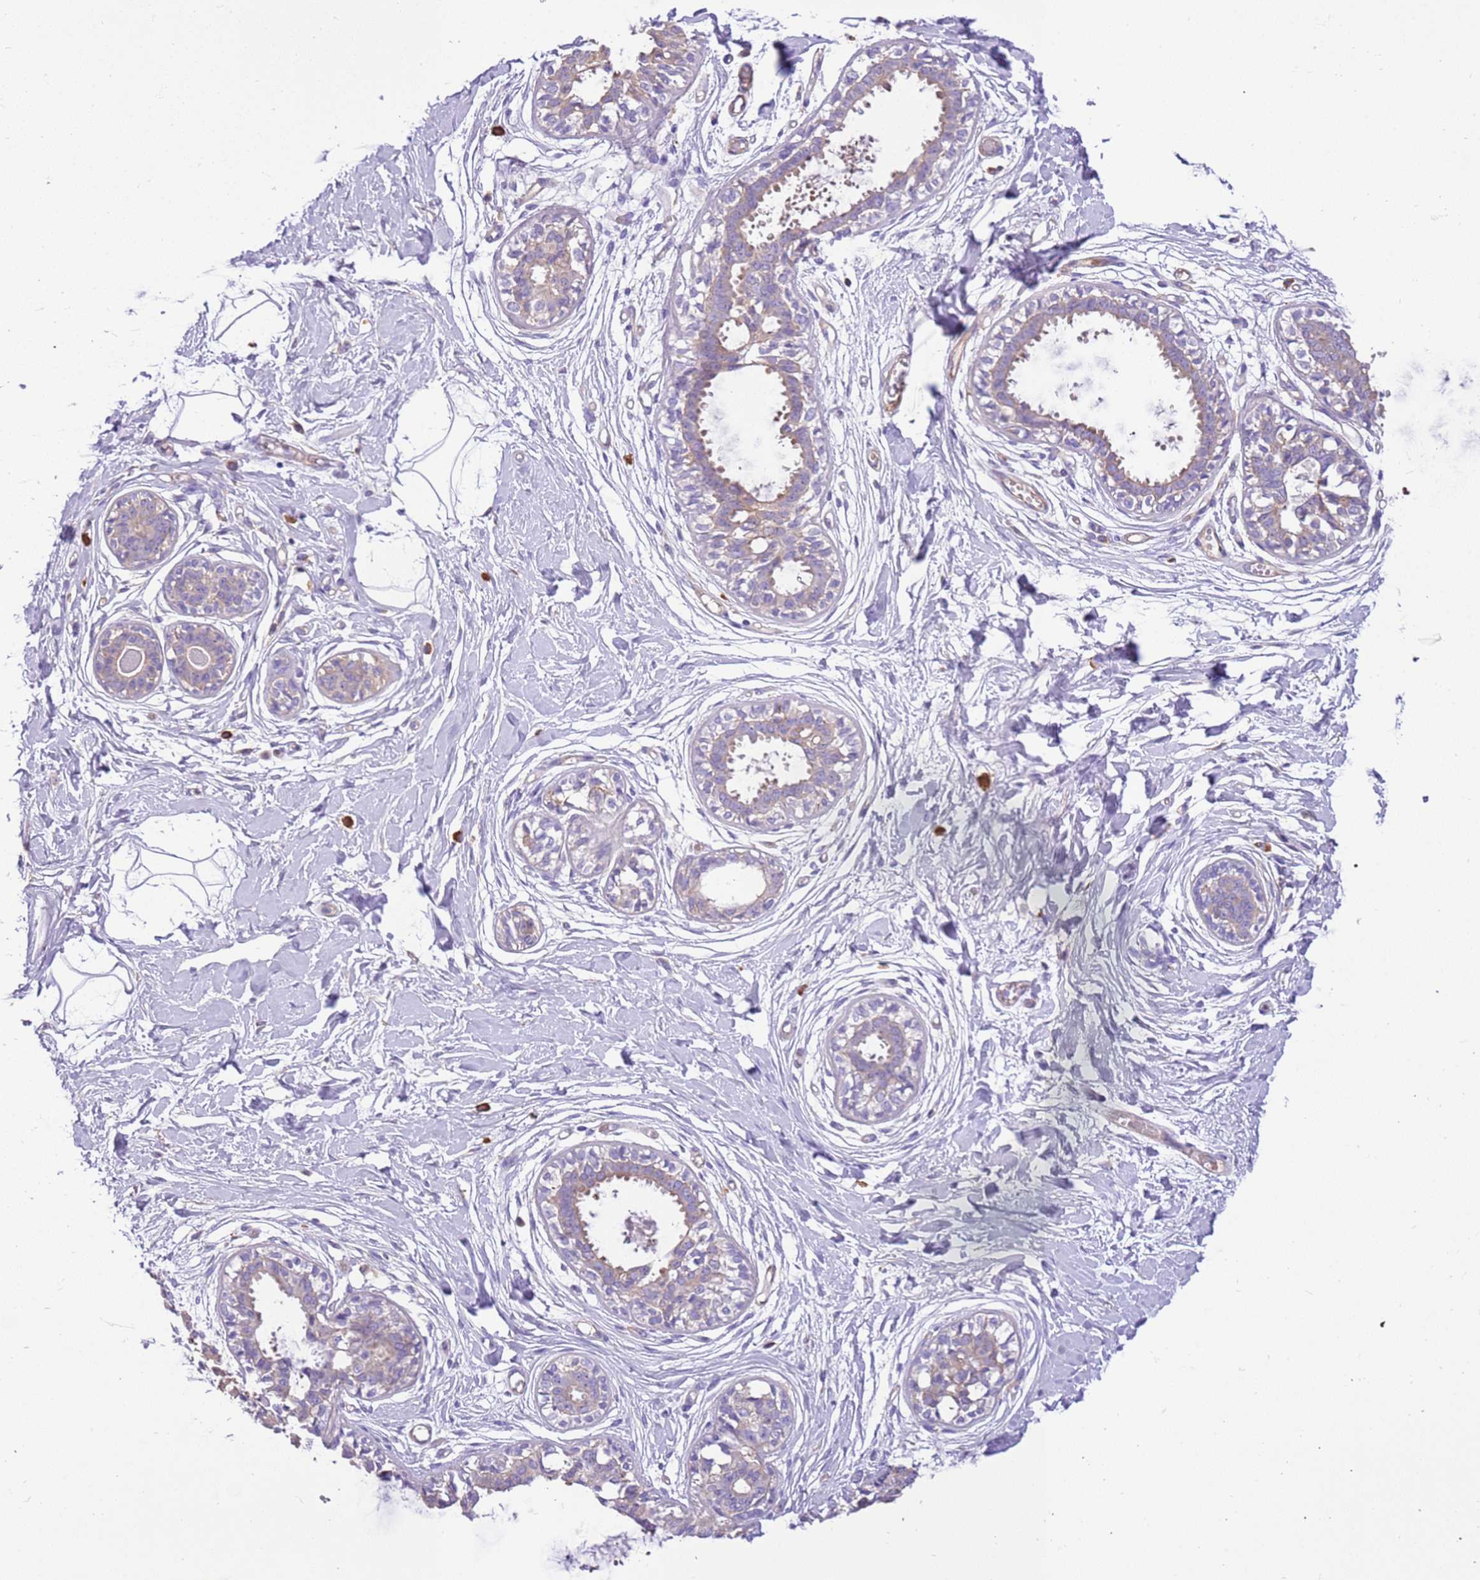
{"staining": {"intensity": "negative", "quantity": "none", "location": "none"}, "tissue": "breast", "cell_type": "Adipocytes", "image_type": "normal", "snomed": [{"axis": "morphology", "description": "Normal tissue, NOS"}, {"axis": "topography", "description": "Breast"}], "caption": "This photomicrograph is of unremarkable breast stained with immunohistochemistry (IHC) to label a protein in brown with the nuclei are counter-stained blue. There is no positivity in adipocytes.", "gene": "NAALADL1", "patient": {"sex": "female", "age": 45}}